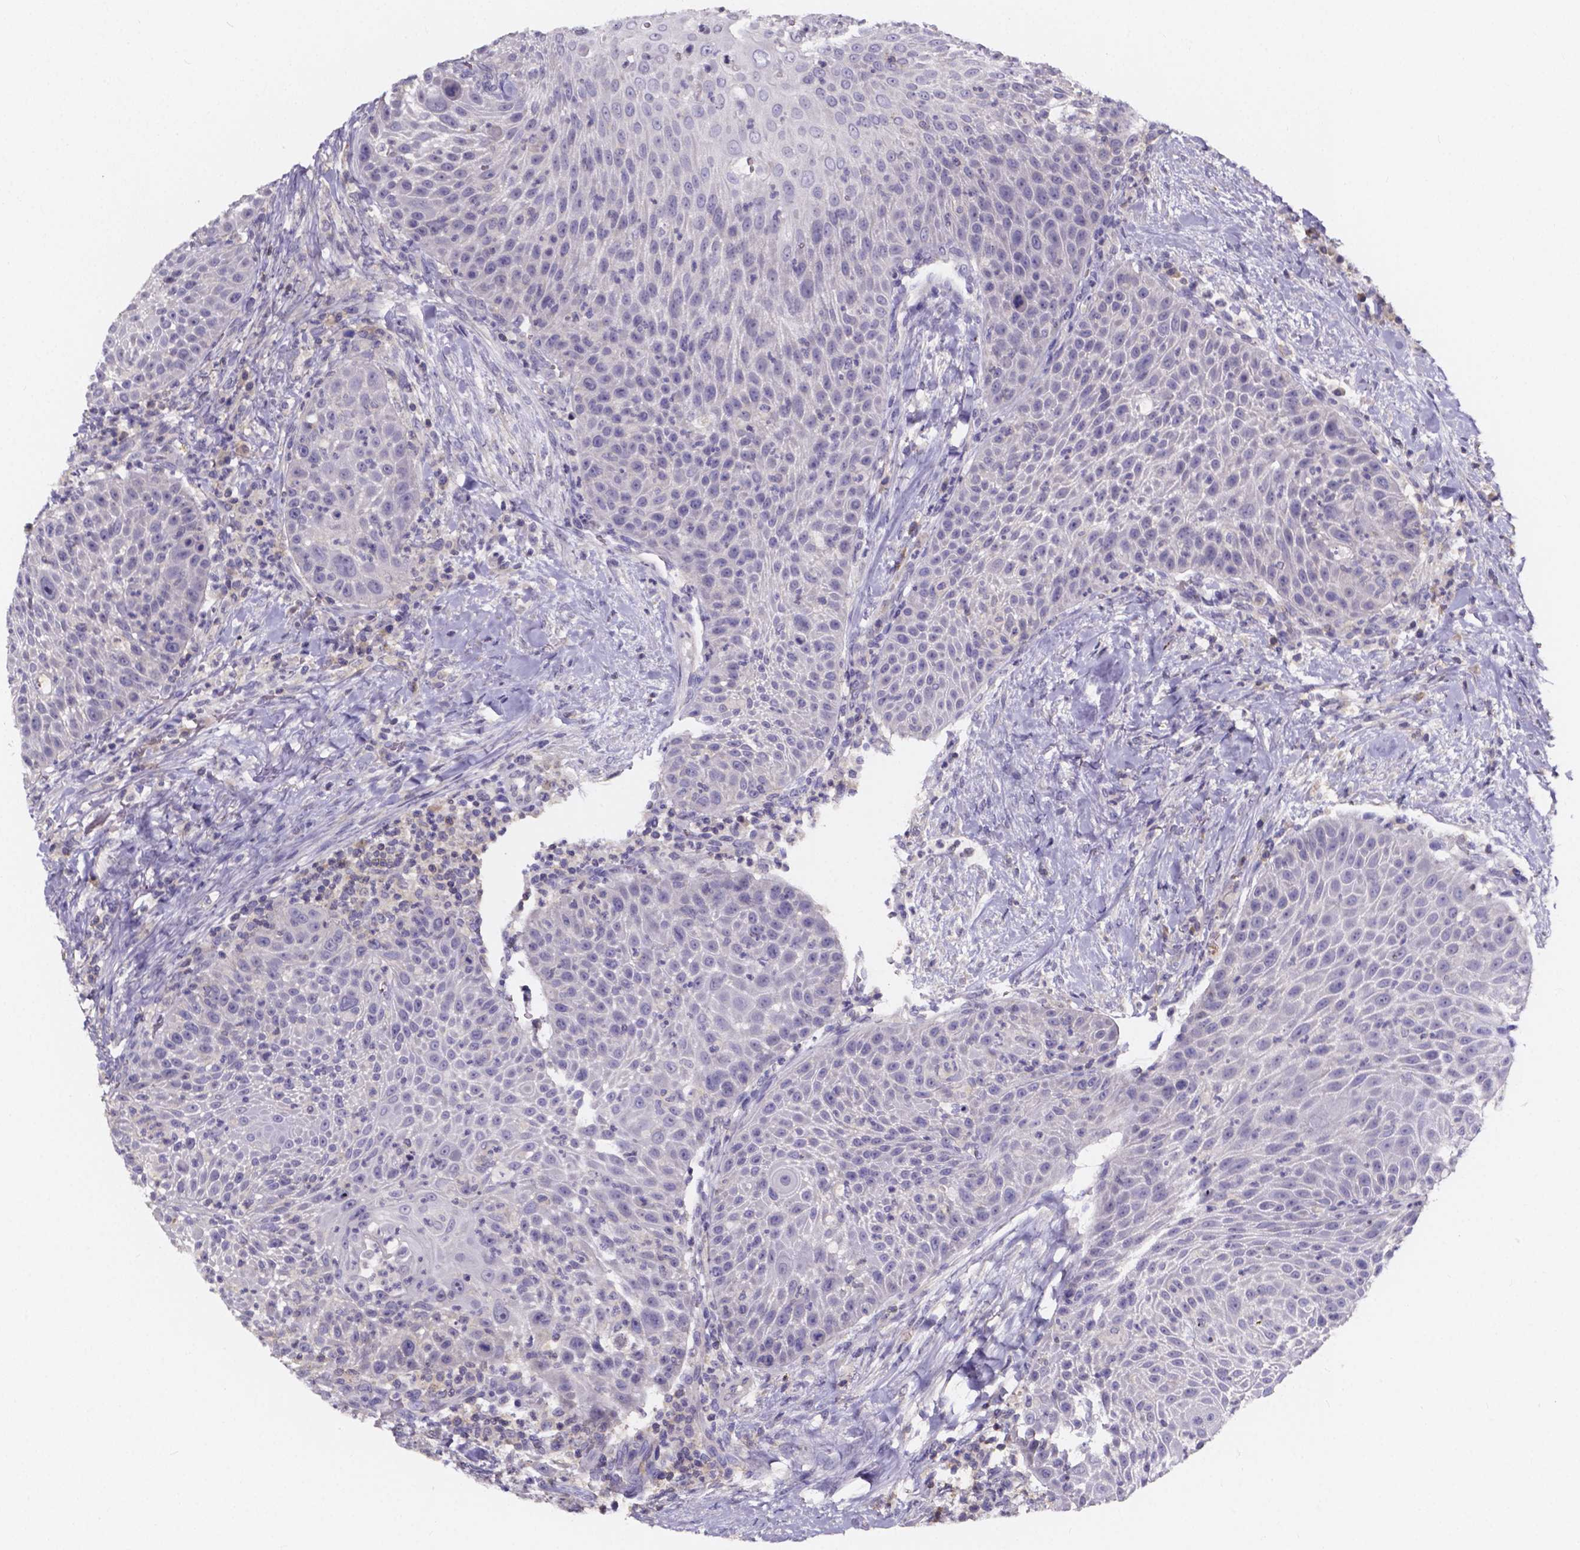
{"staining": {"intensity": "negative", "quantity": "none", "location": "none"}, "tissue": "head and neck cancer", "cell_type": "Tumor cells", "image_type": "cancer", "snomed": [{"axis": "morphology", "description": "Squamous cell carcinoma, NOS"}, {"axis": "topography", "description": "Head-Neck"}], "caption": "Micrograph shows no protein expression in tumor cells of head and neck squamous cell carcinoma tissue.", "gene": "SPOCD1", "patient": {"sex": "male", "age": 69}}